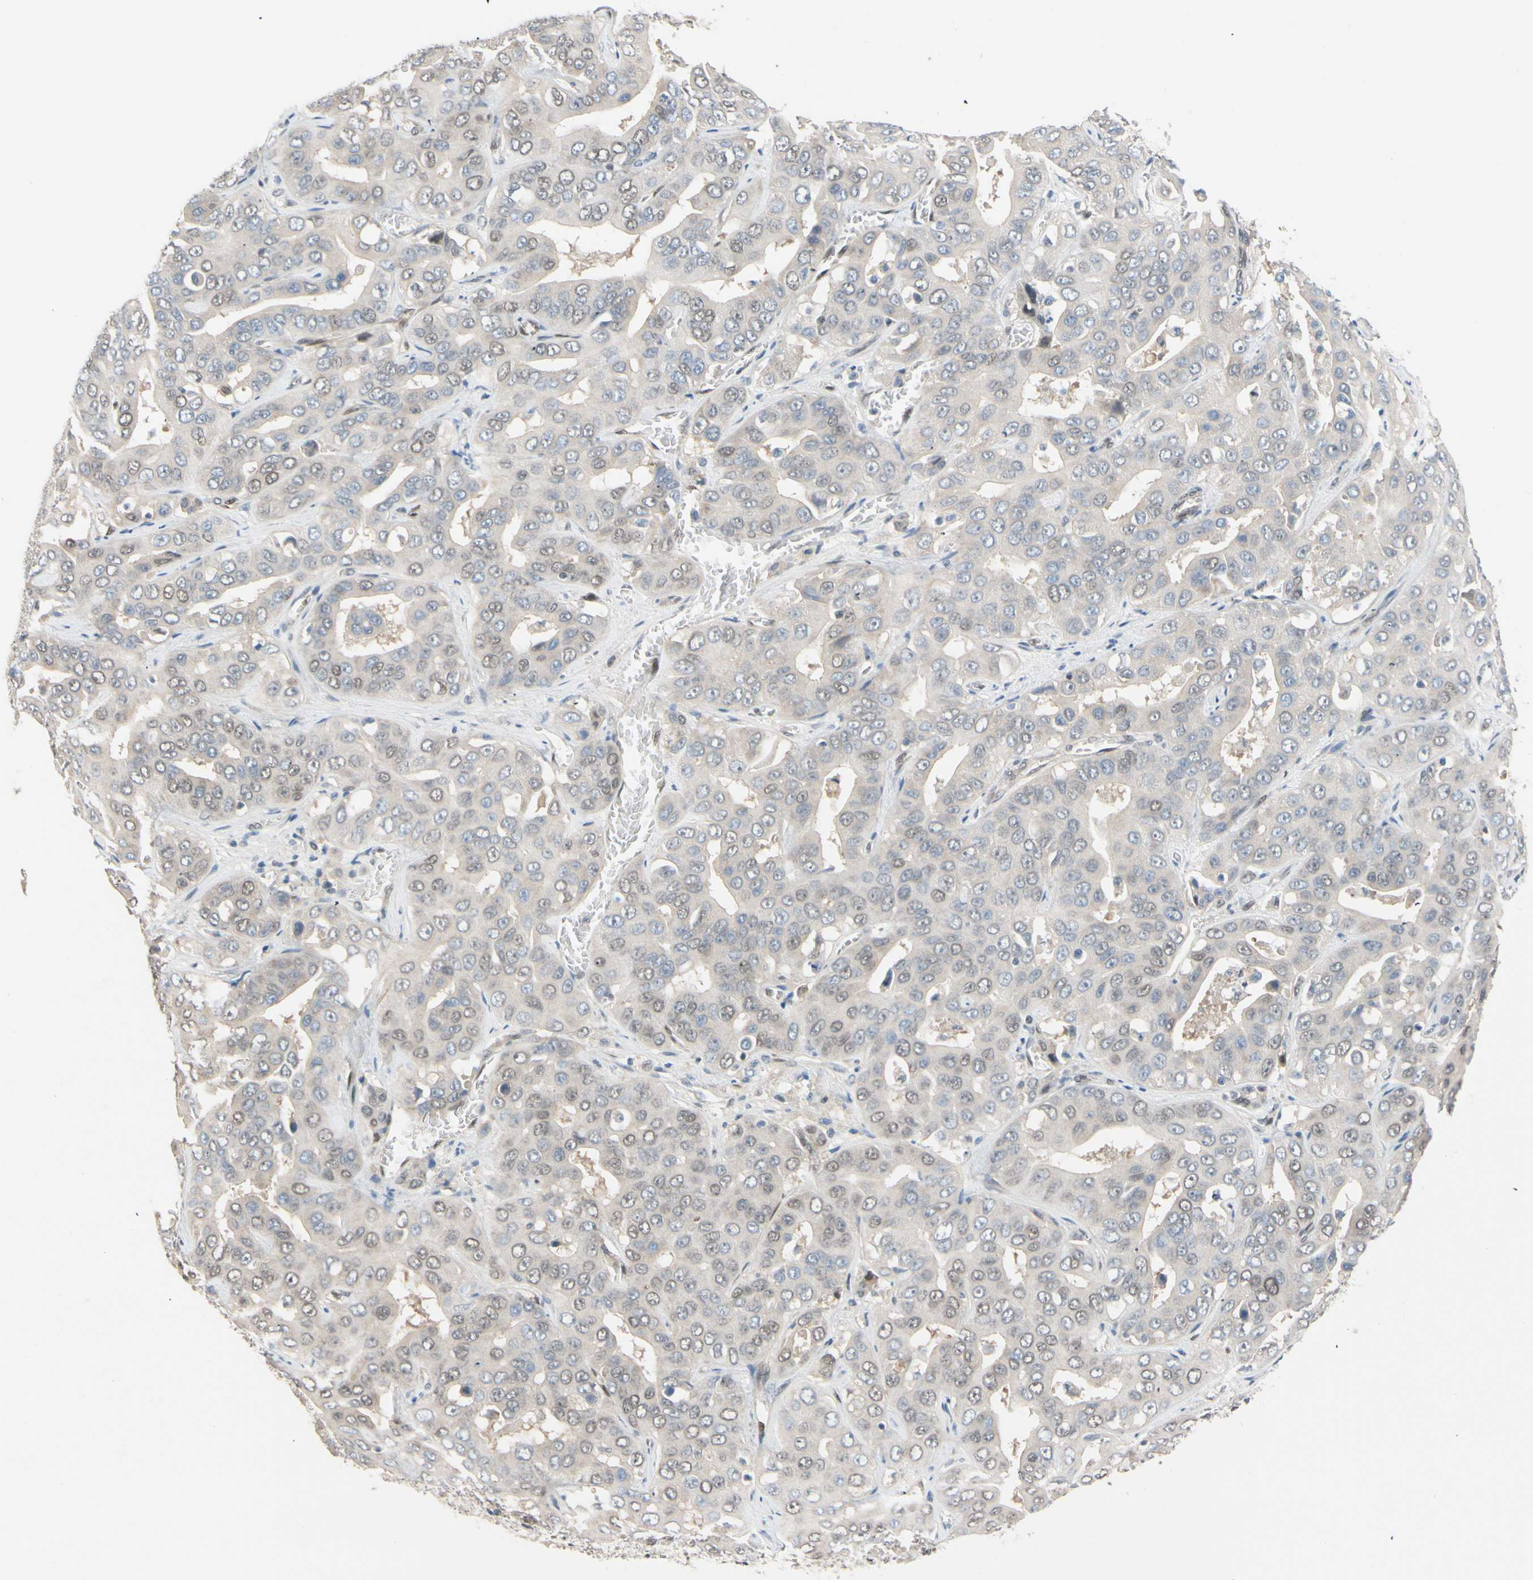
{"staining": {"intensity": "weak", "quantity": "<25%", "location": "nuclear"}, "tissue": "liver cancer", "cell_type": "Tumor cells", "image_type": "cancer", "snomed": [{"axis": "morphology", "description": "Cholangiocarcinoma"}, {"axis": "topography", "description": "Liver"}], "caption": "The histopathology image demonstrates no significant positivity in tumor cells of liver cholangiocarcinoma. (Brightfield microscopy of DAB (3,3'-diaminobenzidine) immunohistochemistry at high magnification).", "gene": "TAF4", "patient": {"sex": "female", "age": 52}}